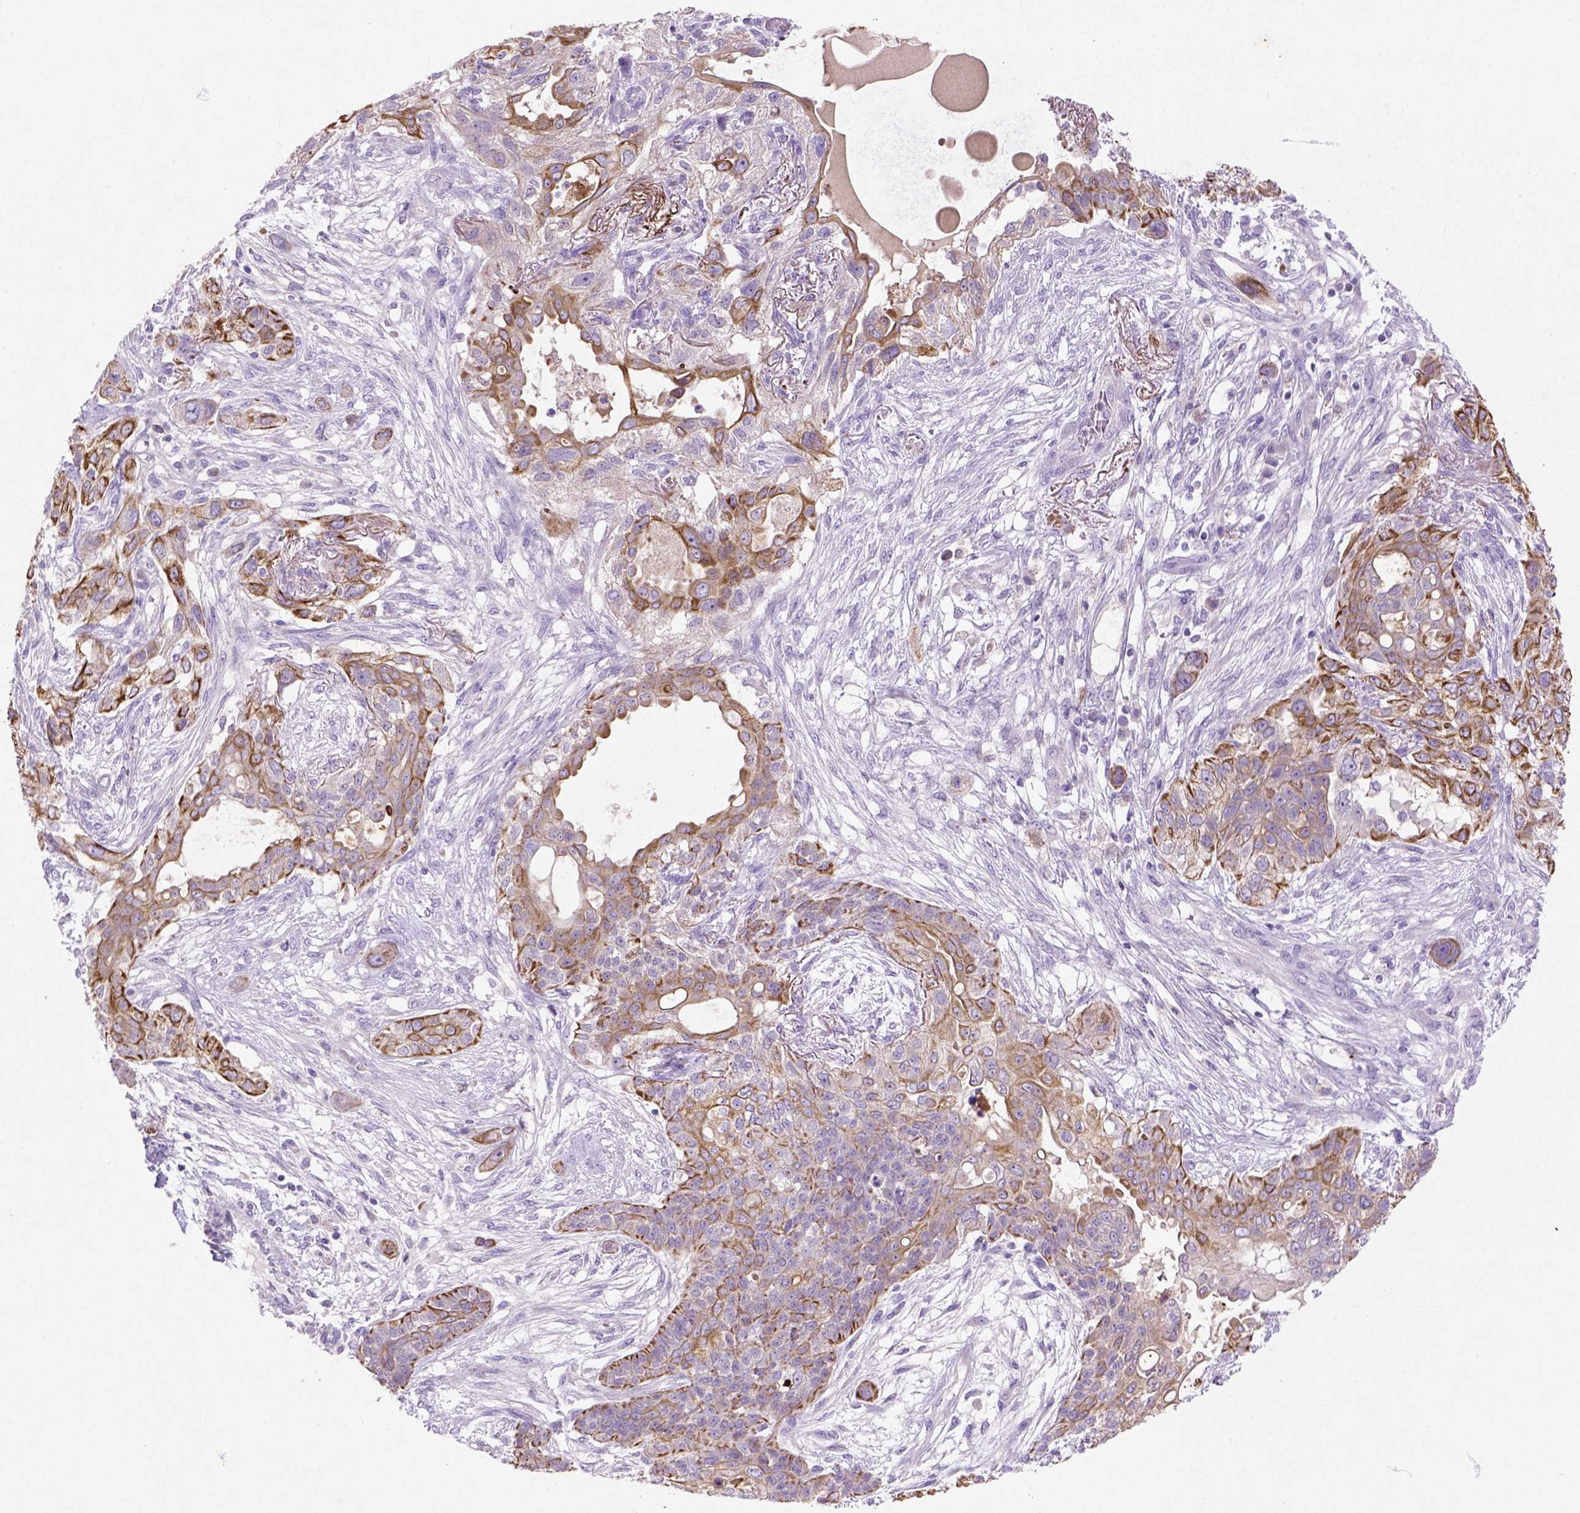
{"staining": {"intensity": "strong", "quantity": ">75%", "location": "cytoplasmic/membranous"}, "tissue": "lung cancer", "cell_type": "Tumor cells", "image_type": "cancer", "snomed": [{"axis": "morphology", "description": "Squamous cell carcinoma, NOS"}, {"axis": "topography", "description": "Lung"}], "caption": "Lung cancer stained with a protein marker demonstrates strong staining in tumor cells.", "gene": "NUDT2", "patient": {"sex": "female", "age": 70}}